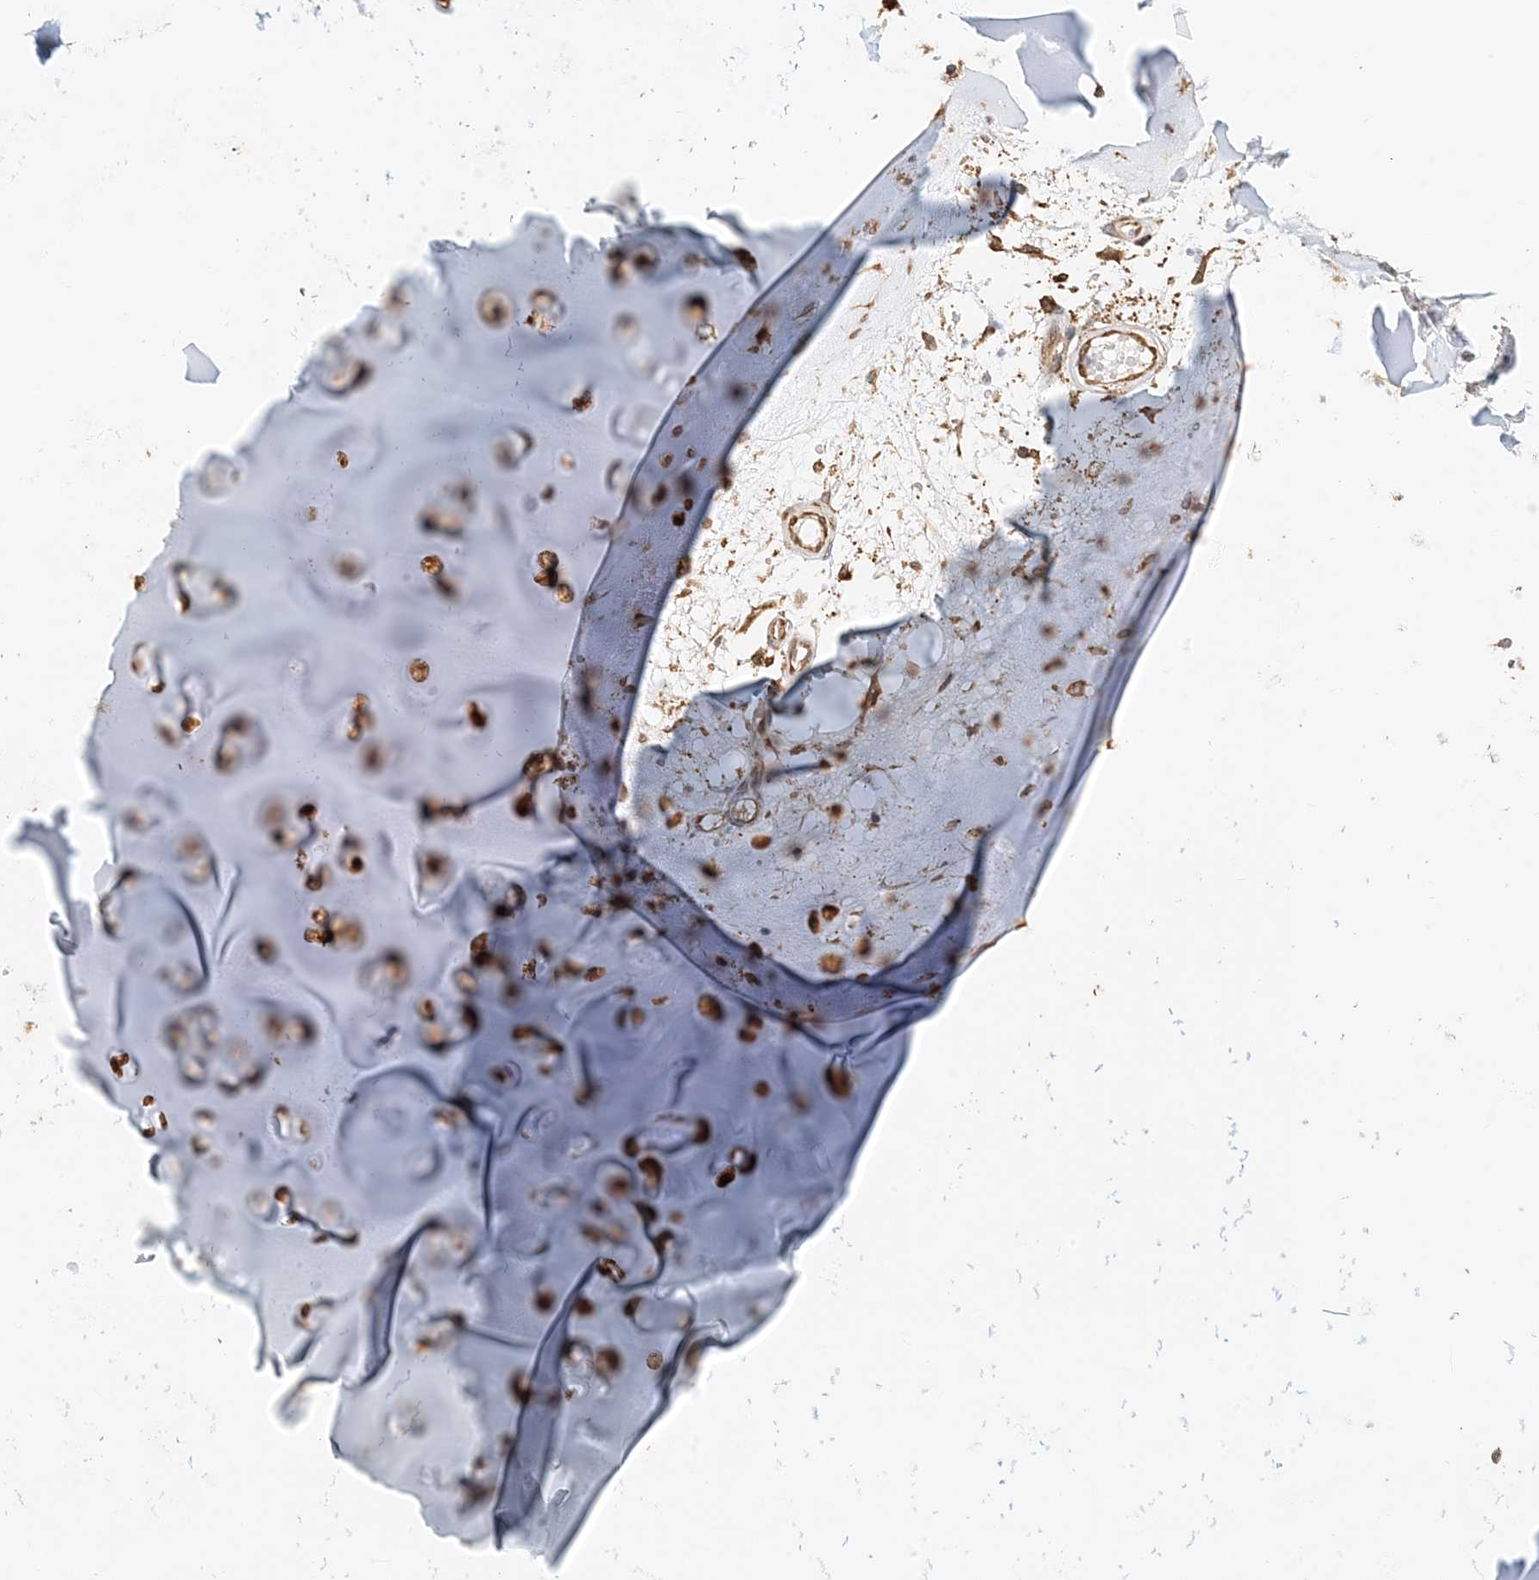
{"staining": {"intensity": "moderate", "quantity": "25%-75%", "location": "cytoplasmic/membranous"}, "tissue": "adipose tissue", "cell_type": "Adipocytes", "image_type": "normal", "snomed": [{"axis": "morphology", "description": "Normal tissue, NOS"}, {"axis": "morphology", "description": "Basal cell carcinoma"}, {"axis": "topography", "description": "Cartilage tissue"}, {"axis": "topography", "description": "Nasopharynx"}, {"axis": "topography", "description": "Oral tissue"}], "caption": "IHC histopathology image of benign adipose tissue: human adipose tissue stained using immunohistochemistry shows medium levels of moderate protein expression localized specifically in the cytoplasmic/membranous of adipocytes, appearing as a cytoplasmic/membranous brown color.", "gene": "HNMT", "patient": {"sex": "female", "age": 77}}